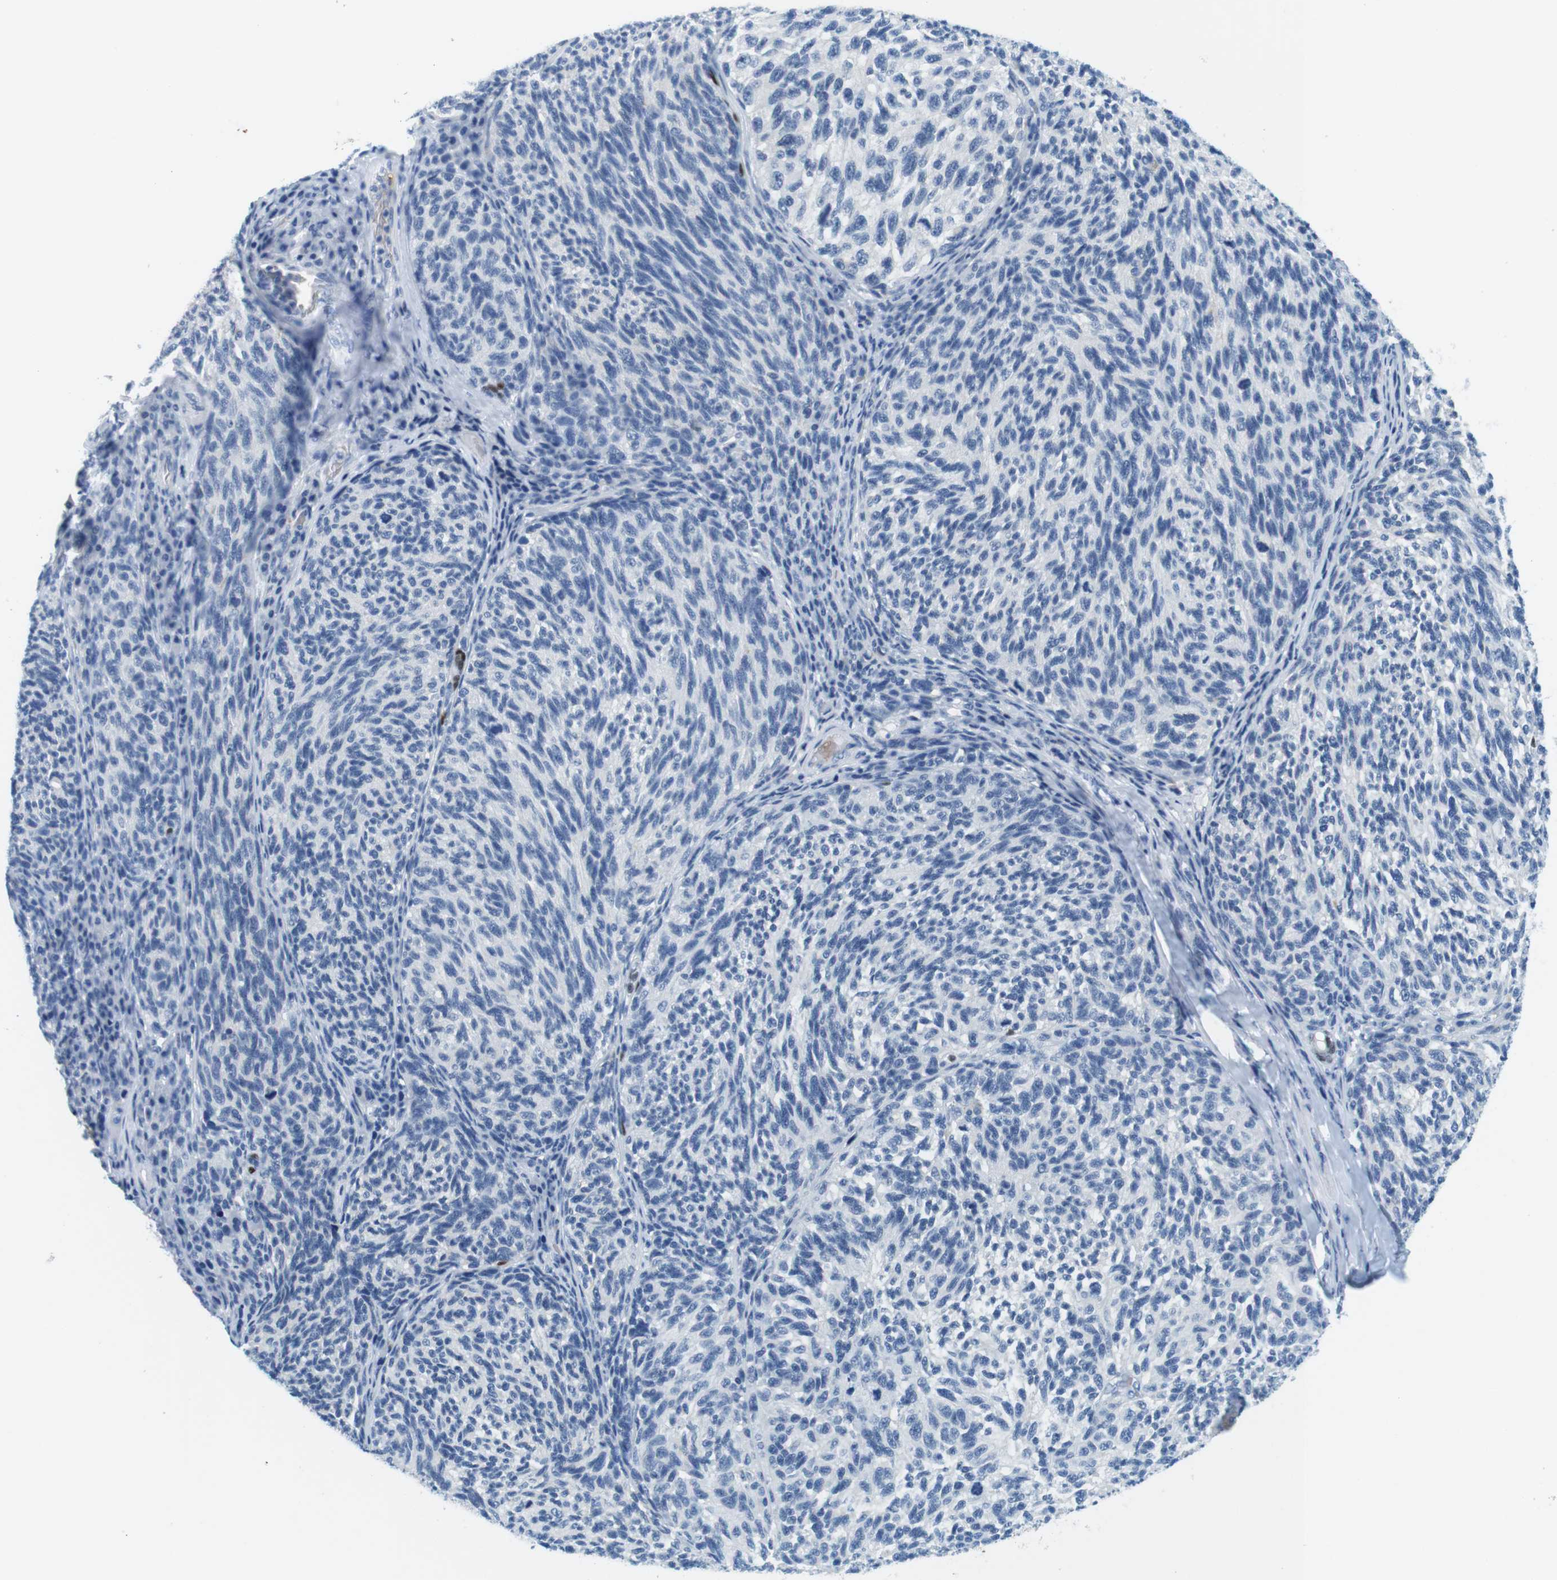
{"staining": {"intensity": "negative", "quantity": "none", "location": "none"}, "tissue": "melanoma", "cell_type": "Tumor cells", "image_type": "cancer", "snomed": [{"axis": "morphology", "description": "Malignant melanoma, NOS"}, {"axis": "topography", "description": "Skin"}], "caption": "IHC photomicrograph of neoplastic tissue: malignant melanoma stained with DAB shows no significant protein positivity in tumor cells.", "gene": "TFAP2C", "patient": {"sex": "female", "age": 73}}